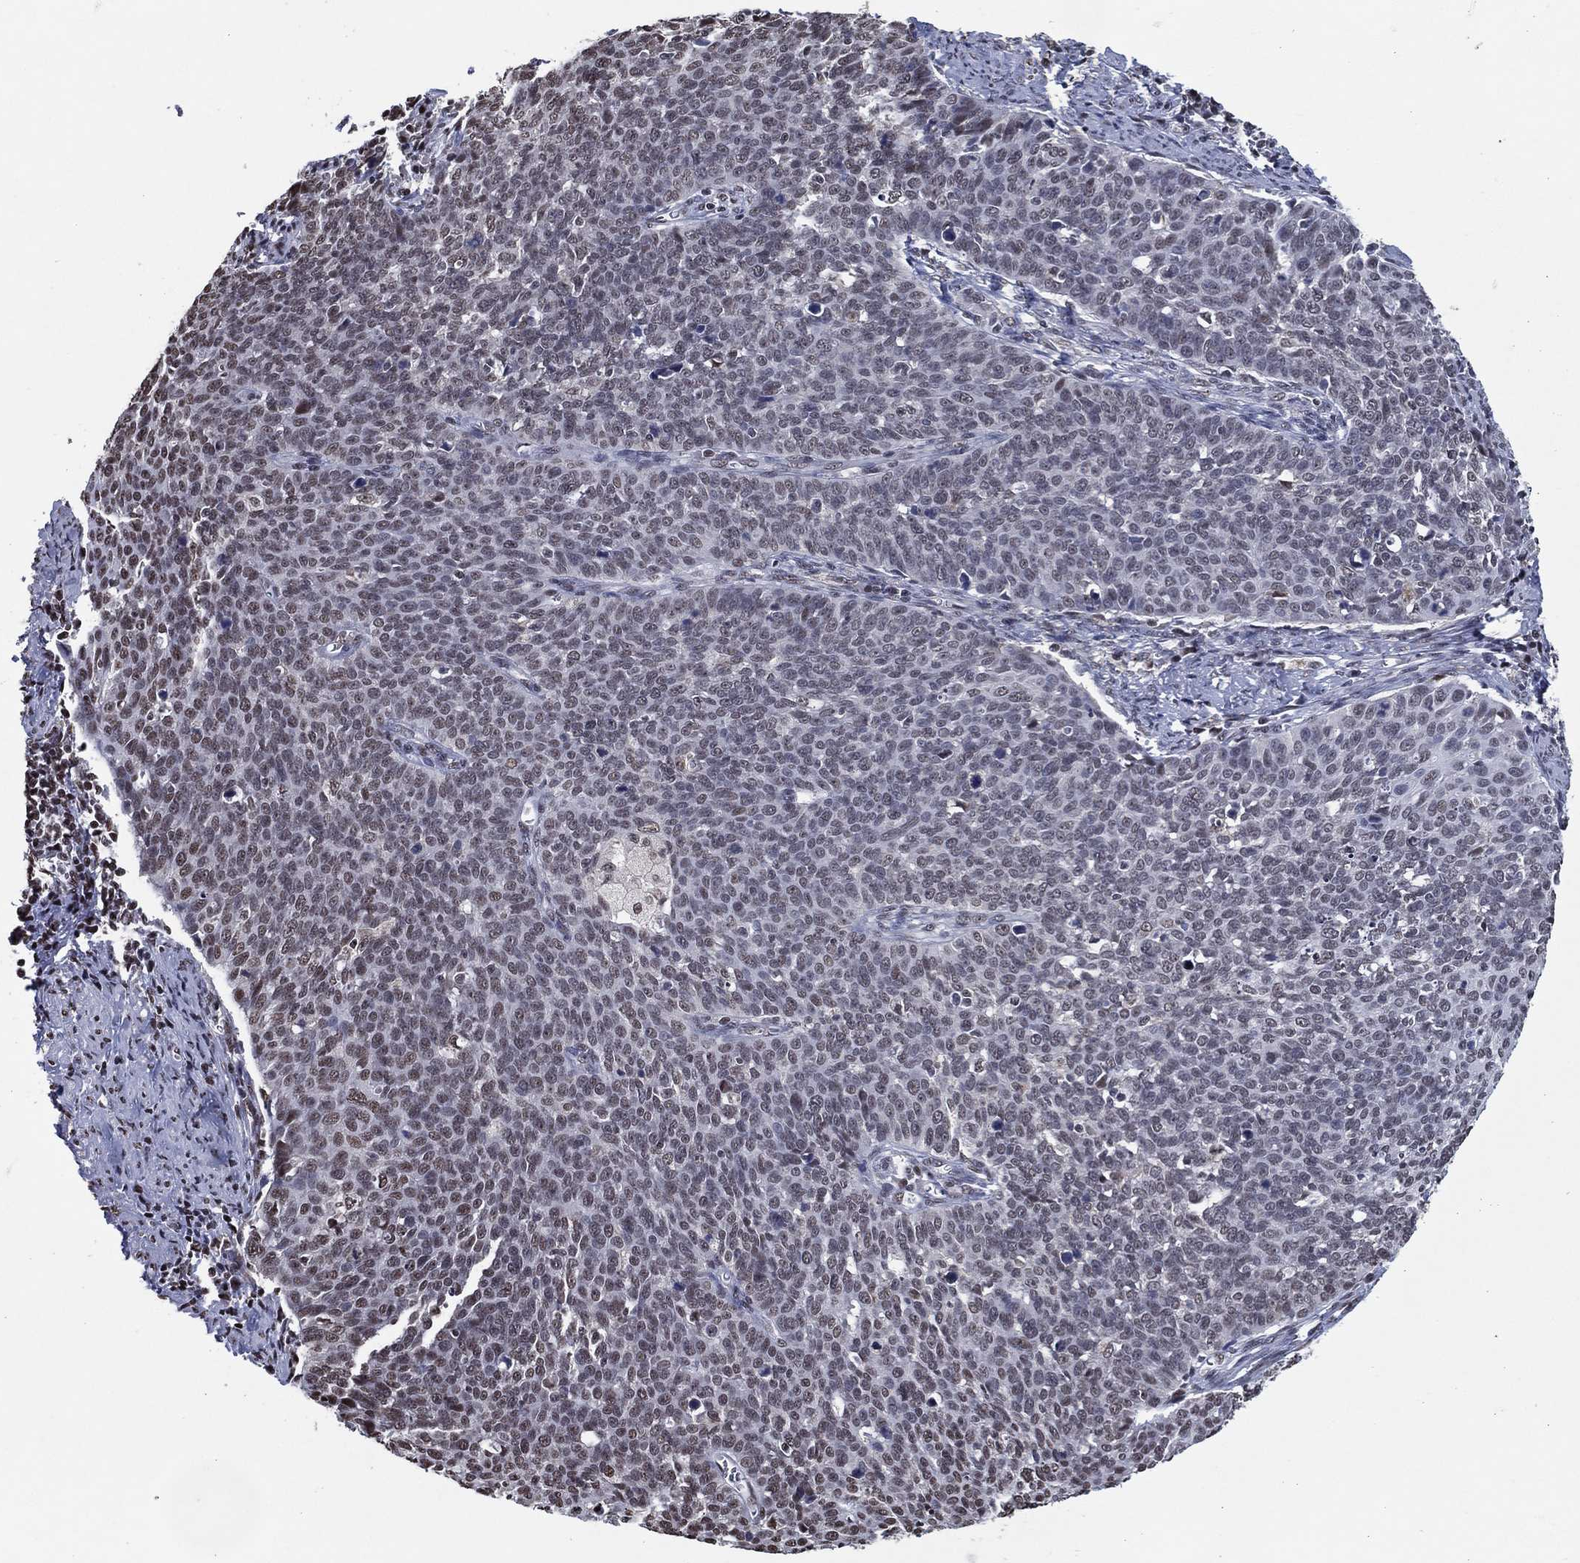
{"staining": {"intensity": "weak", "quantity": "<25%", "location": "nuclear"}, "tissue": "cervical cancer", "cell_type": "Tumor cells", "image_type": "cancer", "snomed": [{"axis": "morphology", "description": "Normal tissue, NOS"}, {"axis": "morphology", "description": "Squamous cell carcinoma, NOS"}, {"axis": "topography", "description": "Cervix"}], "caption": "This histopathology image is of cervical cancer (squamous cell carcinoma) stained with IHC to label a protein in brown with the nuclei are counter-stained blue. There is no staining in tumor cells.", "gene": "ZBTB42", "patient": {"sex": "female", "age": 39}}